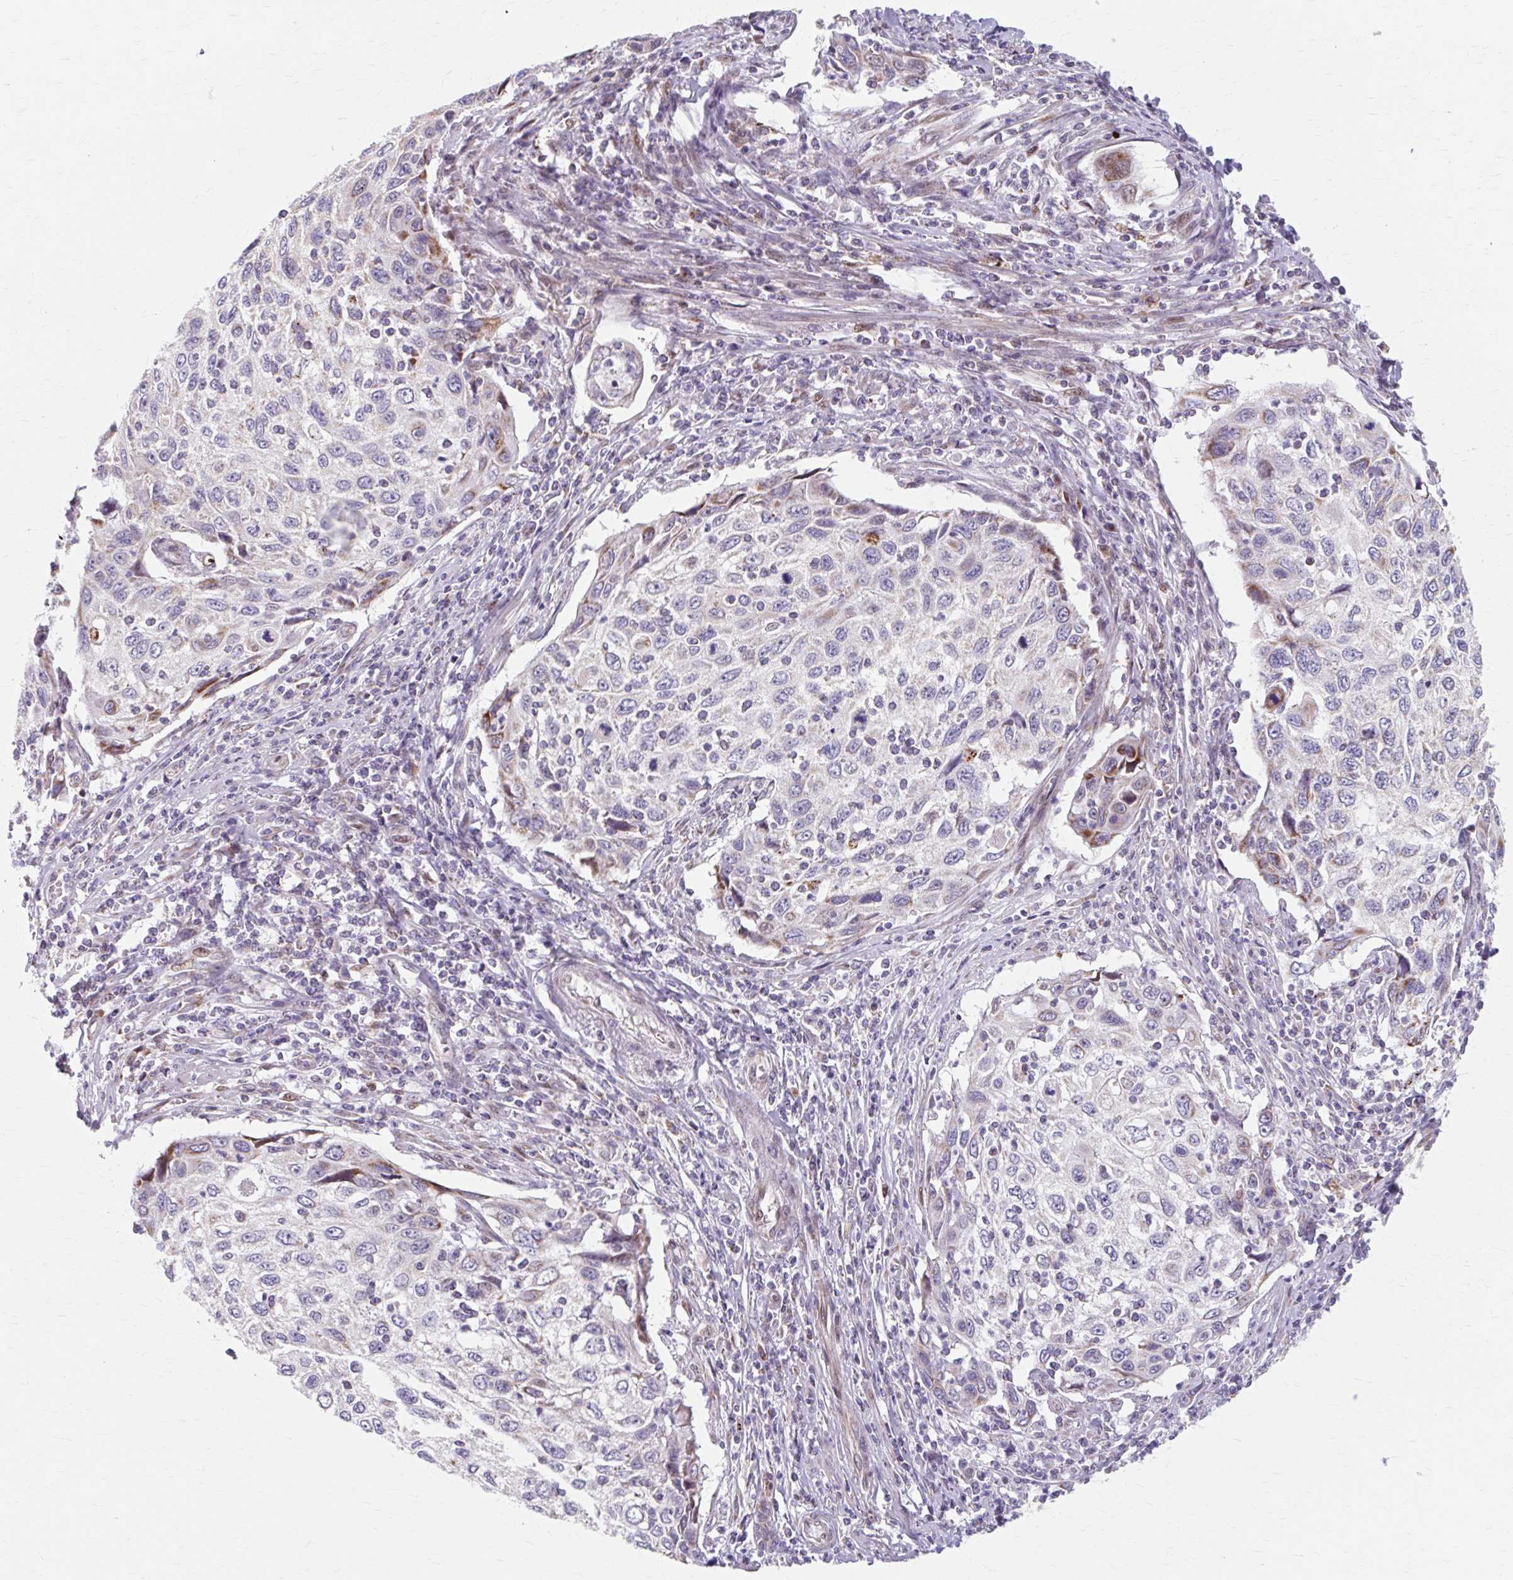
{"staining": {"intensity": "negative", "quantity": "none", "location": "none"}, "tissue": "cervical cancer", "cell_type": "Tumor cells", "image_type": "cancer", "snomed": [{"axis": "morphology", "description": "Squamous cell carcinoma, NOS"}, {"axis": "topography", "description": "Cervix"}], "caption": "This is a micrograph of immunohistochemistry (IHC) staining of cervical cancer (squamous cell carcinoma), which shows no expression in tumor cells.", "gene": "BEAN1", "patient": {"sex": "female", "age": 70}}